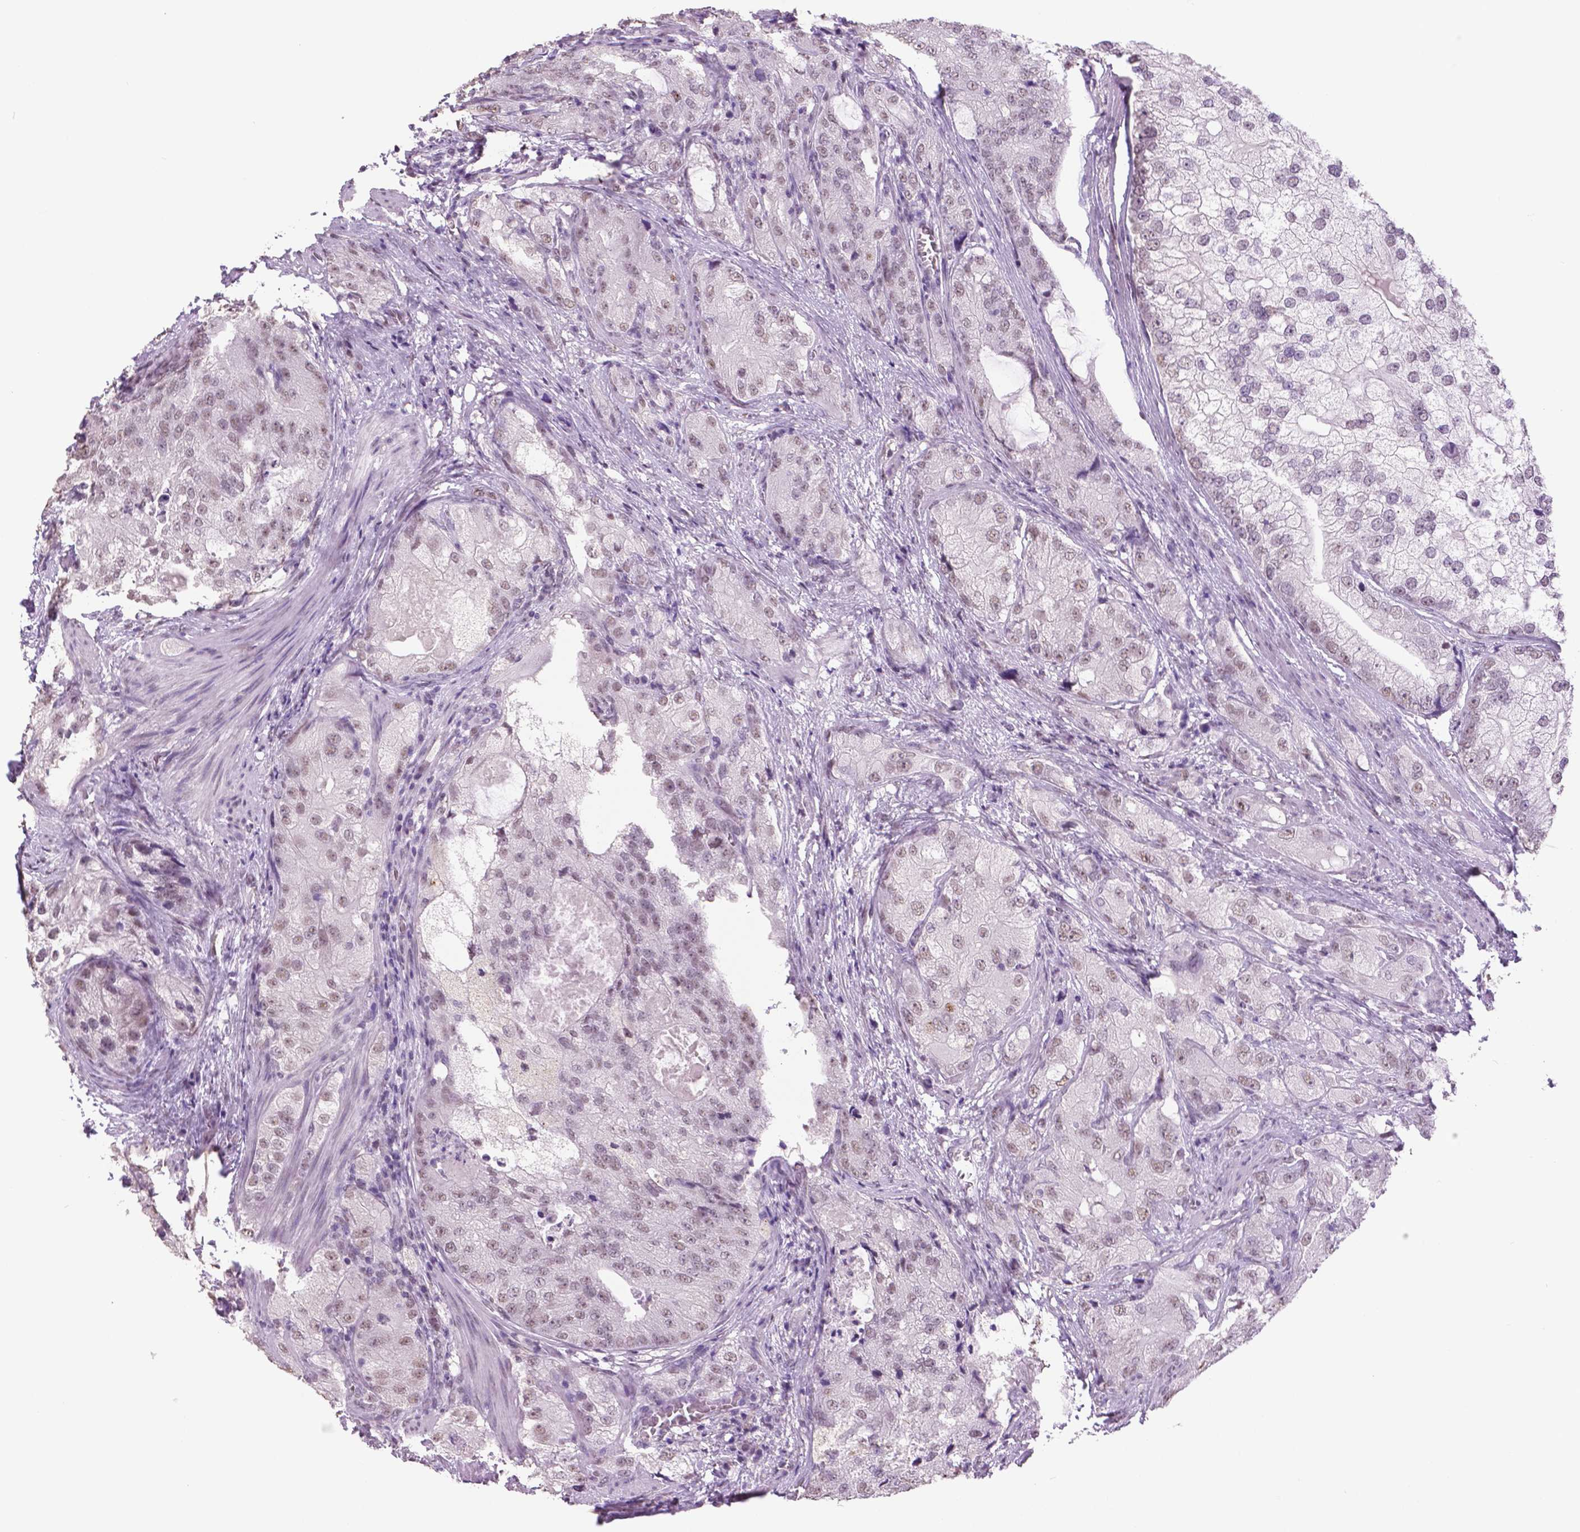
{"staining": {"intensity": "weak", "quantity": "25%-75%", "location": "nuclear"}, "tissue": "prostate cancer", "cell_type": "Tumor cells", "image_type": "cancer", "snomed": [{"axis": "morphology", "description": "Adenocarcinoma, High grade"}, {"axis": "topography", "description": "Prostate"}], "caption": "Immunohistochemistry (IHC) (DAB (3,3'-diaminobenzidine)) staining of prostate cancer (high-grade adenocarcinoma) shows weak nuclear protein staining in about 25%-75% of tumor cells.", "gene": "IGF2BP1", "patient": {"sex": "male", "age": 70}}